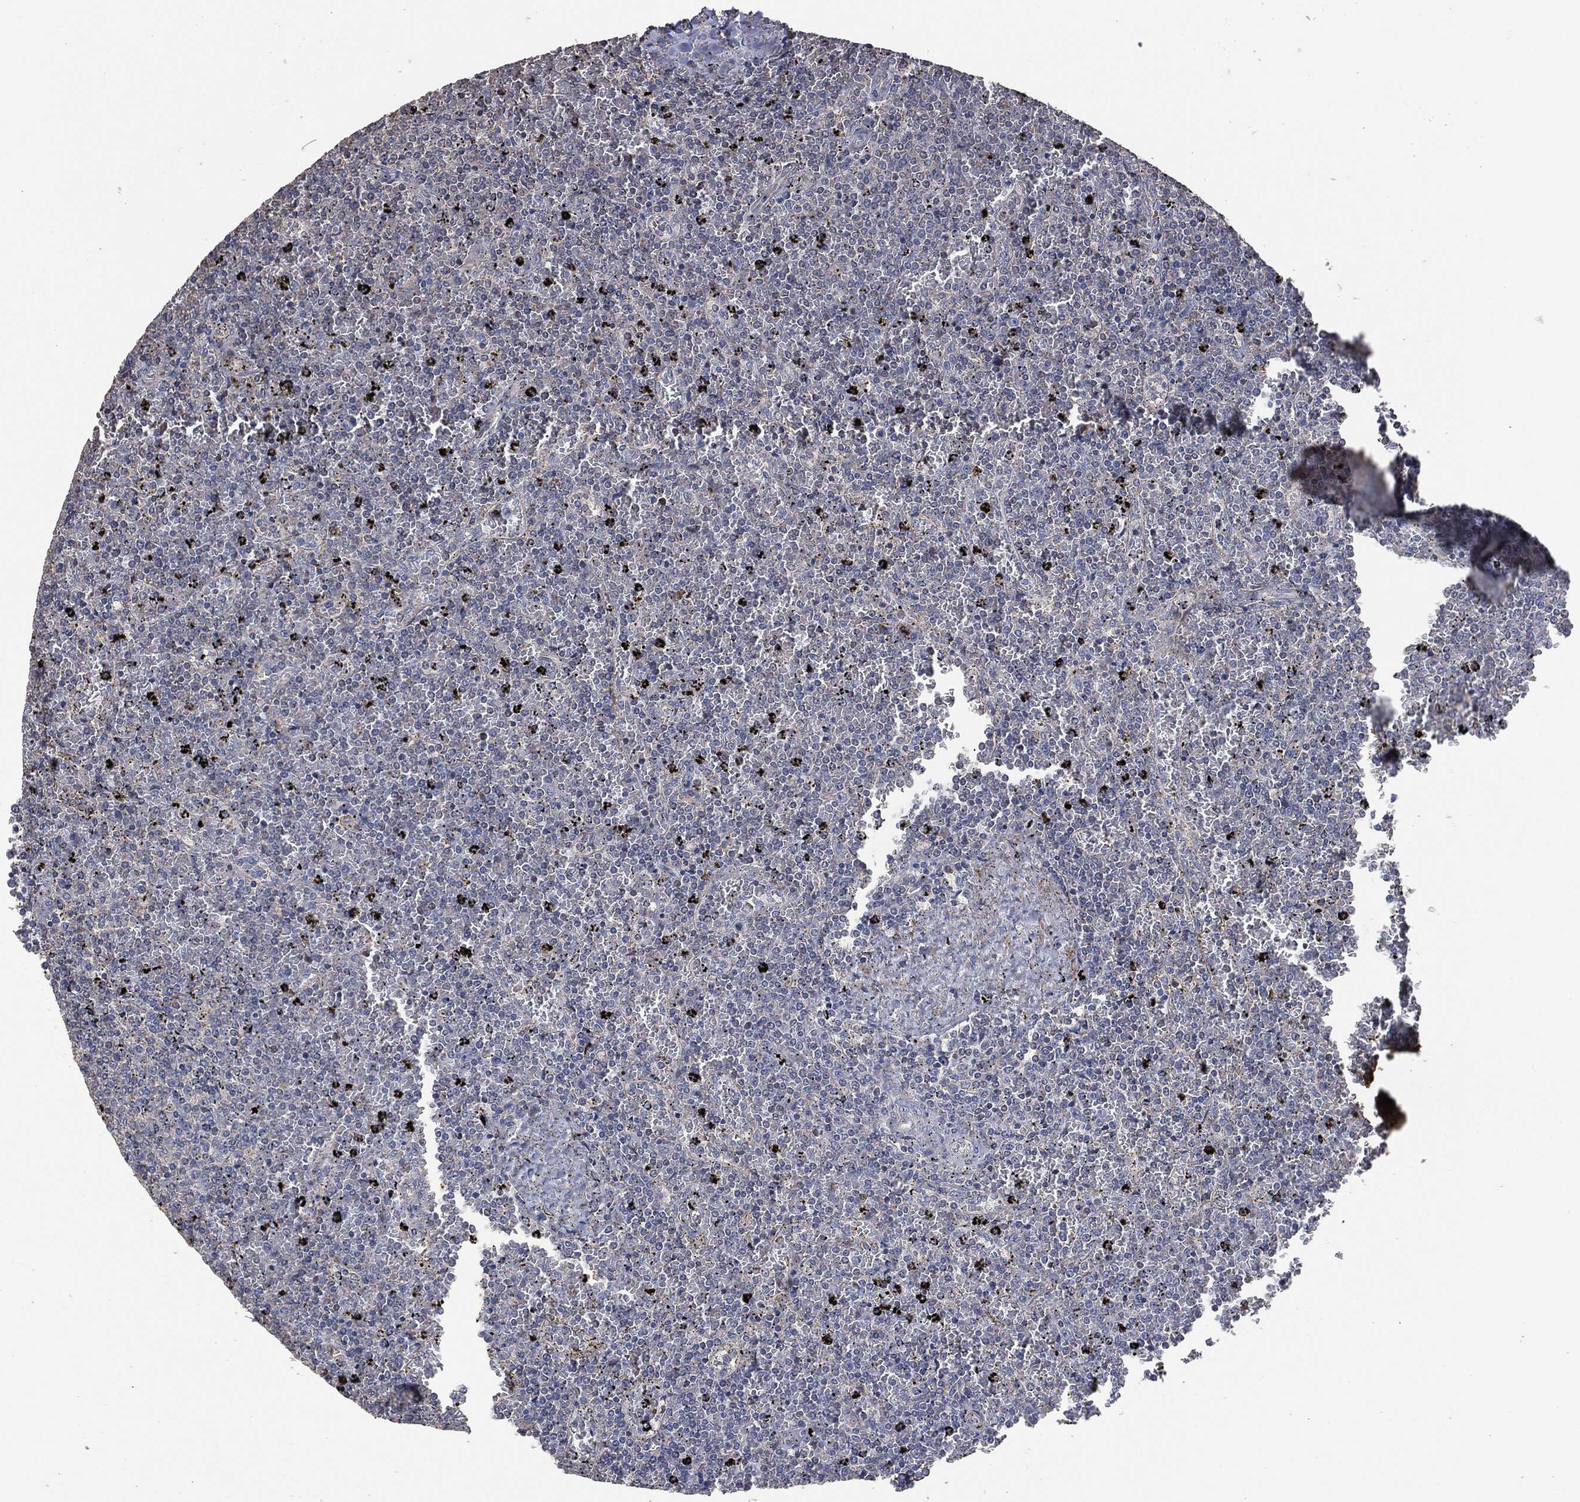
{"staining": {"intensity": "negative", "quantity": "none", "location": "none"}, "tissue": "lymphoma", "cell_type": "Tumor cells", "image_type": "cancer", "snomed": [{"axis": "morphology", "description": "Malignant lymphoma, non-Hodgkin's type, Low grade"}, {"axis": "topography", "description": "Spleen"}], "caption": "IHC of low-grade malignant lymphoma, non-Hodgkin's type demonstrates no staining in tumor cells.", "gene": "MSLN", "patient": {"sex": "female", "age": 77}}